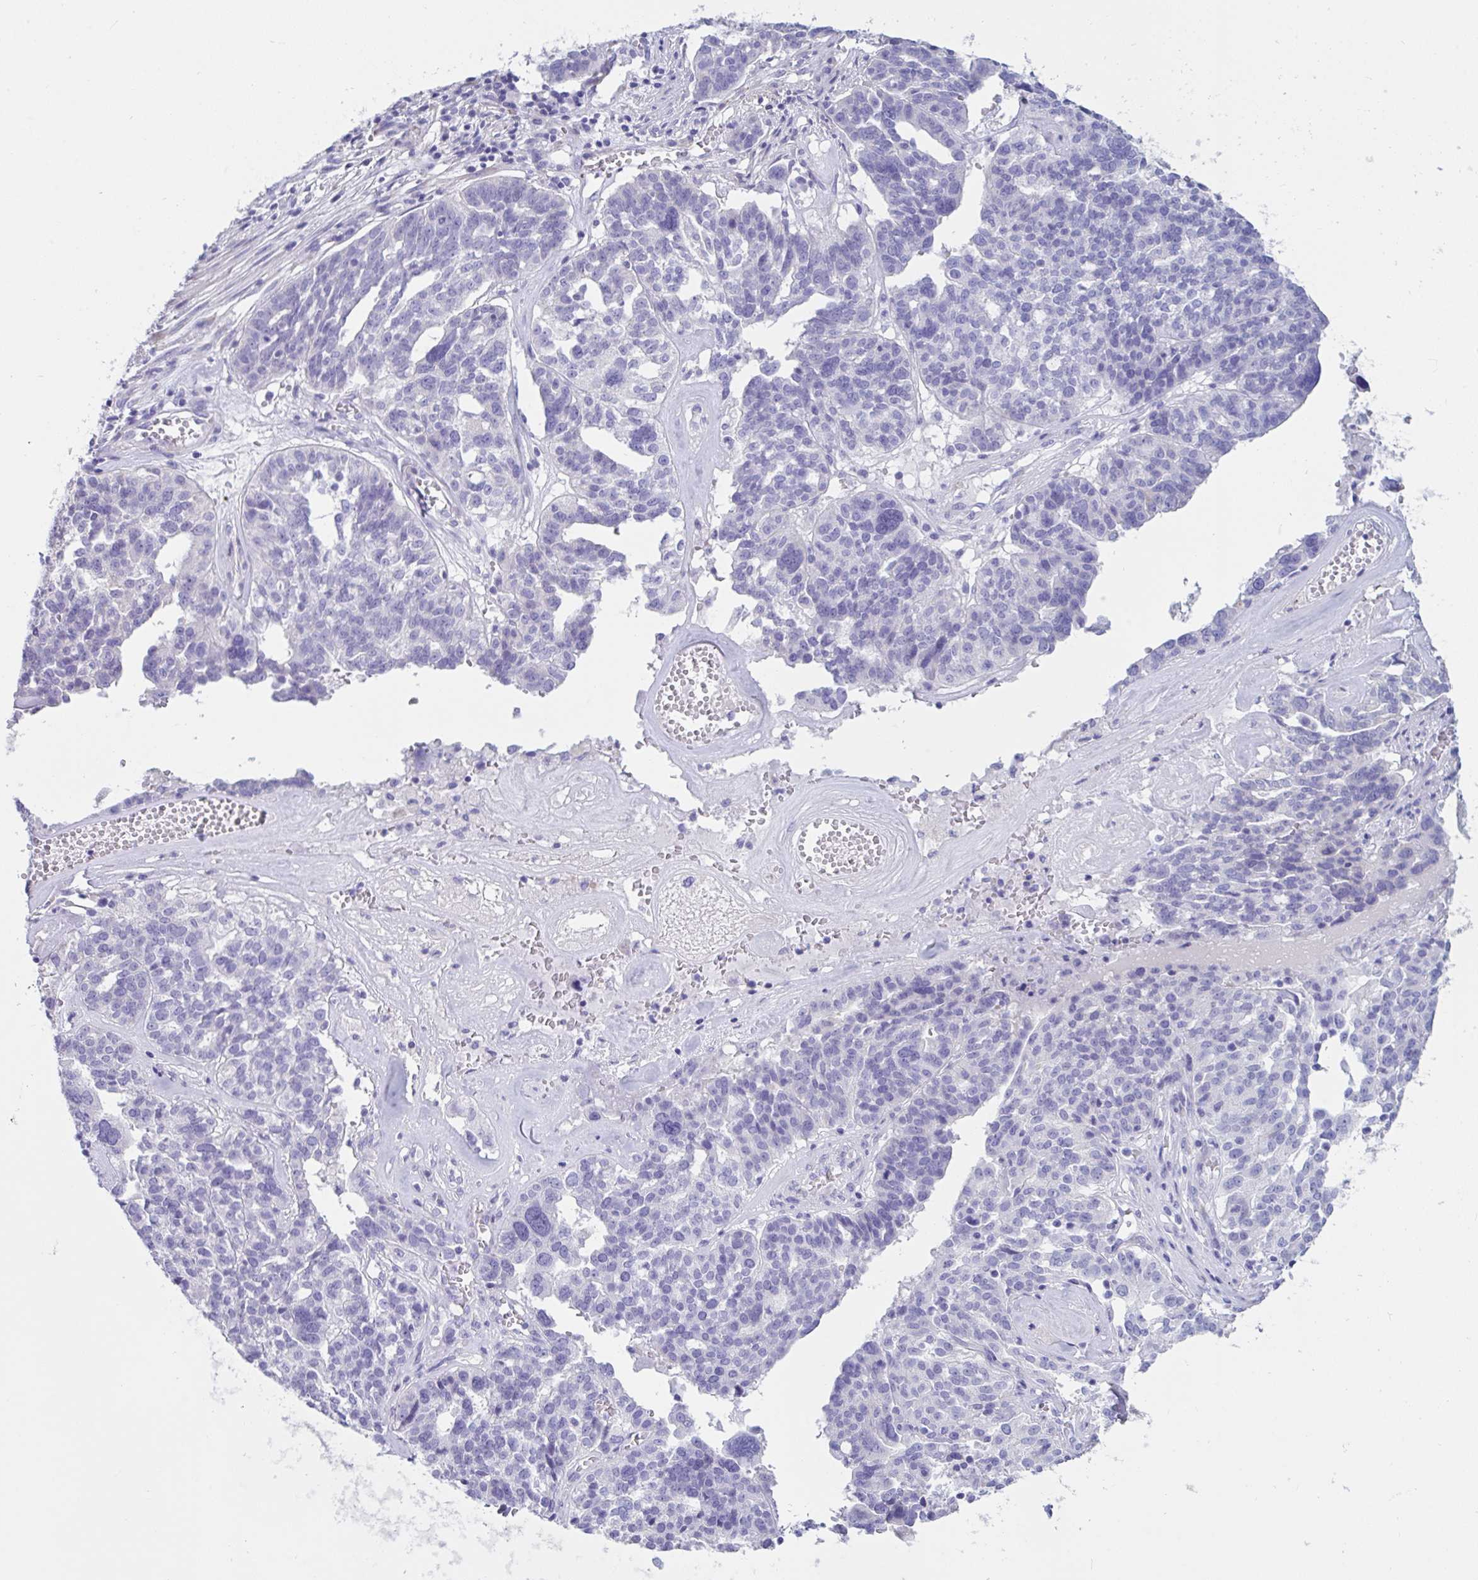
{"staining": {"intensity": "negative", "quantity": "none", "location": "none"}, "tissue": "ovarian cancer", "cell_type": "Tumor cells", "image_type": "cancer", "snomed": [{"axis": "morphology", "description": "Cystadenocarcinoma, serous, NOS"}, {"axis": "topography", "description": "Ovary"}], "caption": "The photomicrograph demonstrates no significant staining in tumor cells of serous cystadenocarcinoma (ovarian).", "gene": "TNNC1", "patient": {"sex": "female", "age": 59}}